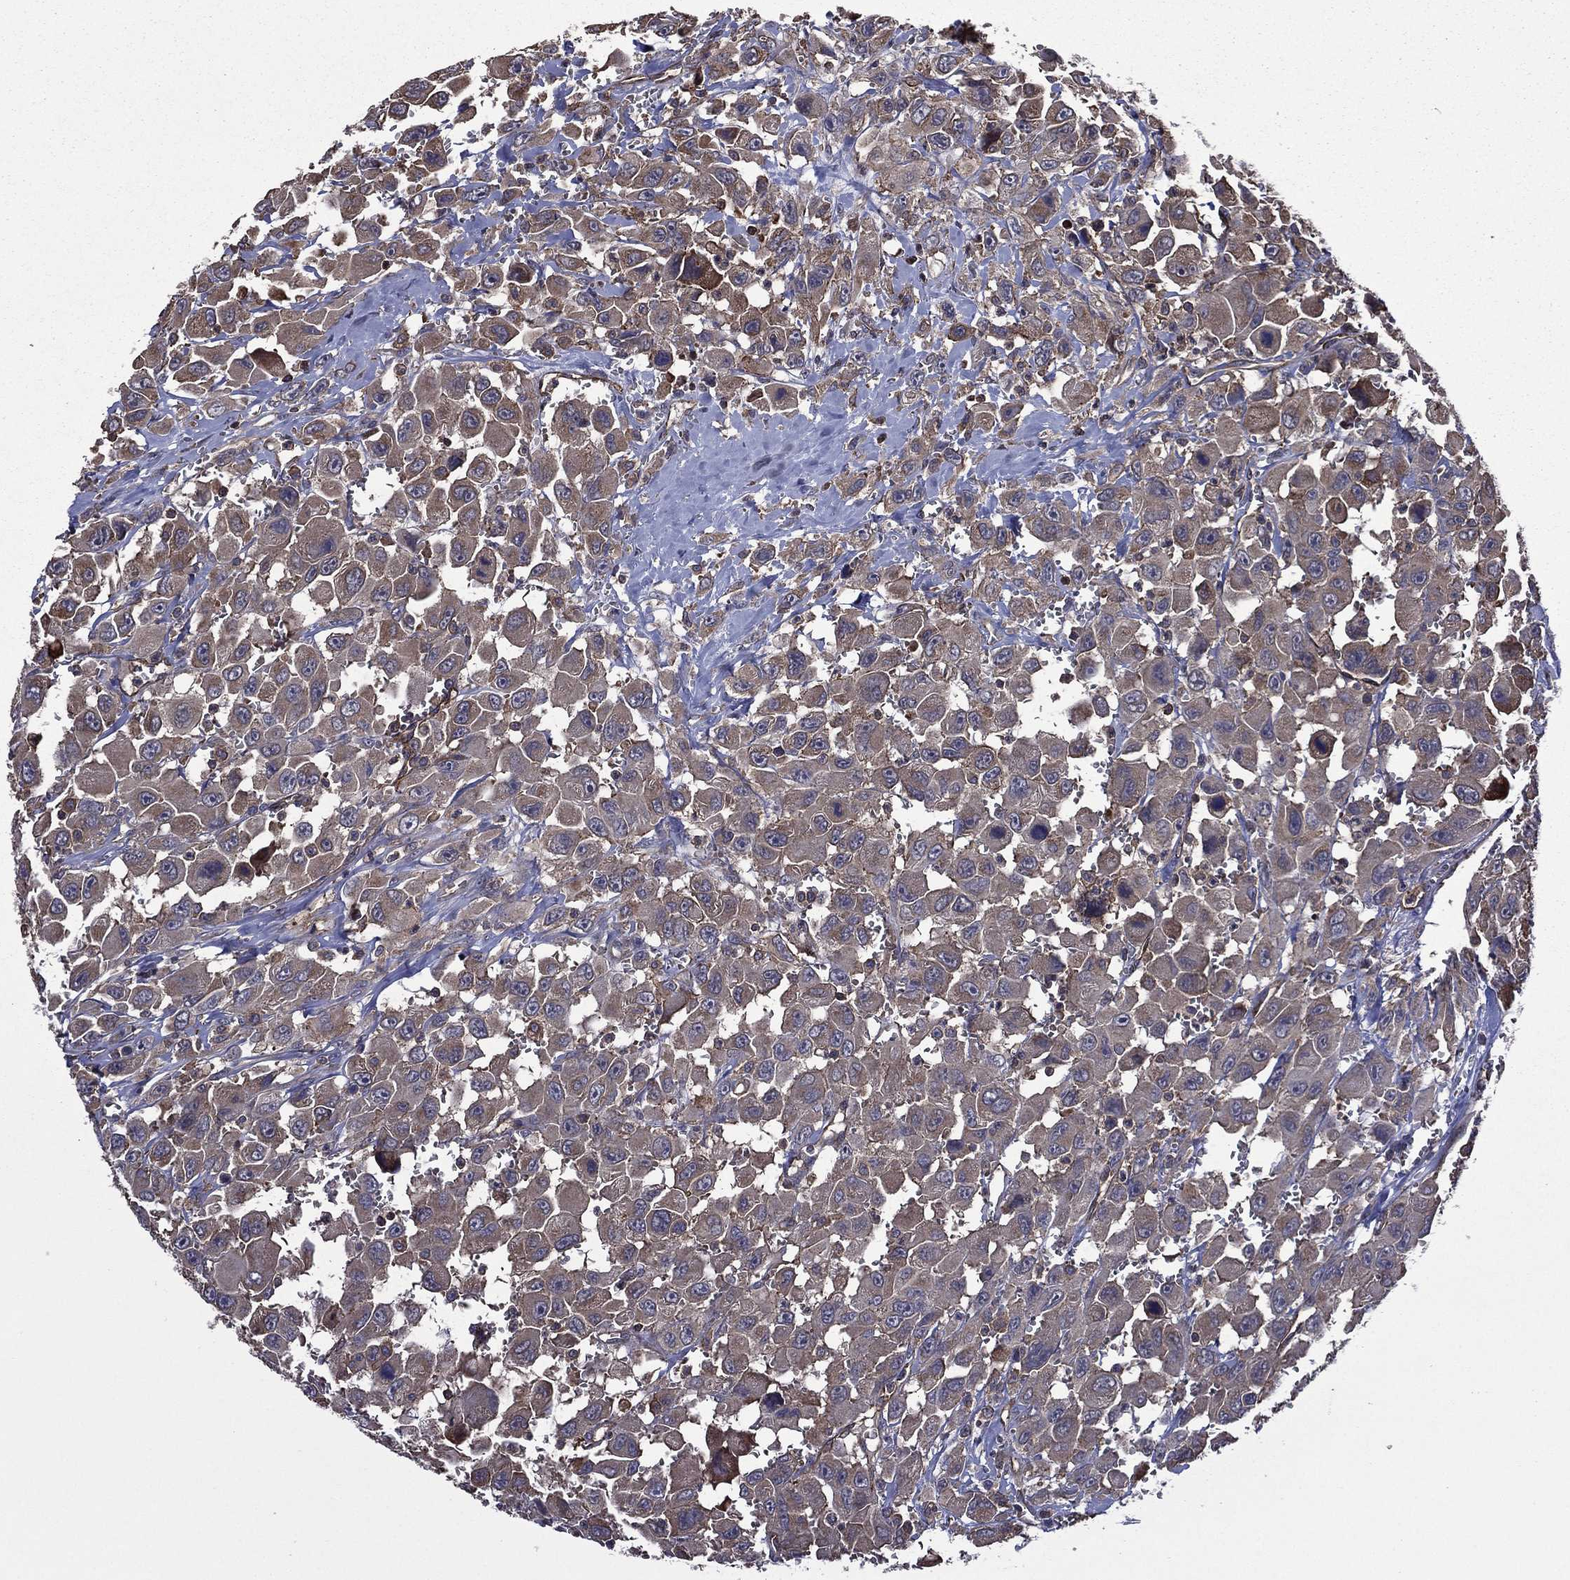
{"staining": {"intensity": "weak", "quantity": ">75%", "location": "cytoplasmic/membranous"}, "tissue": "head and neck cancer", "cell_type": "Tumor cells", "image_type": "cancer", "snomed": [{"axis": "morphology", "description": "Squamous cell carcinoma, NOS"}, {"axis": "morphology", "description": "Squamous cell carcinoma, metastatic, NOS"}, {"axis": "topography", "description": "Oral tissue"}, {"axis": "topography", "description": "Head-Neck"}], "caption": "Head and neck squamous cell carcinoma tissue displays weak cytoplasmic/membranous positivity in about >75% of tumor cells", "gene": "PLPP3", "patient": {"sex": "female", "age": 85}}